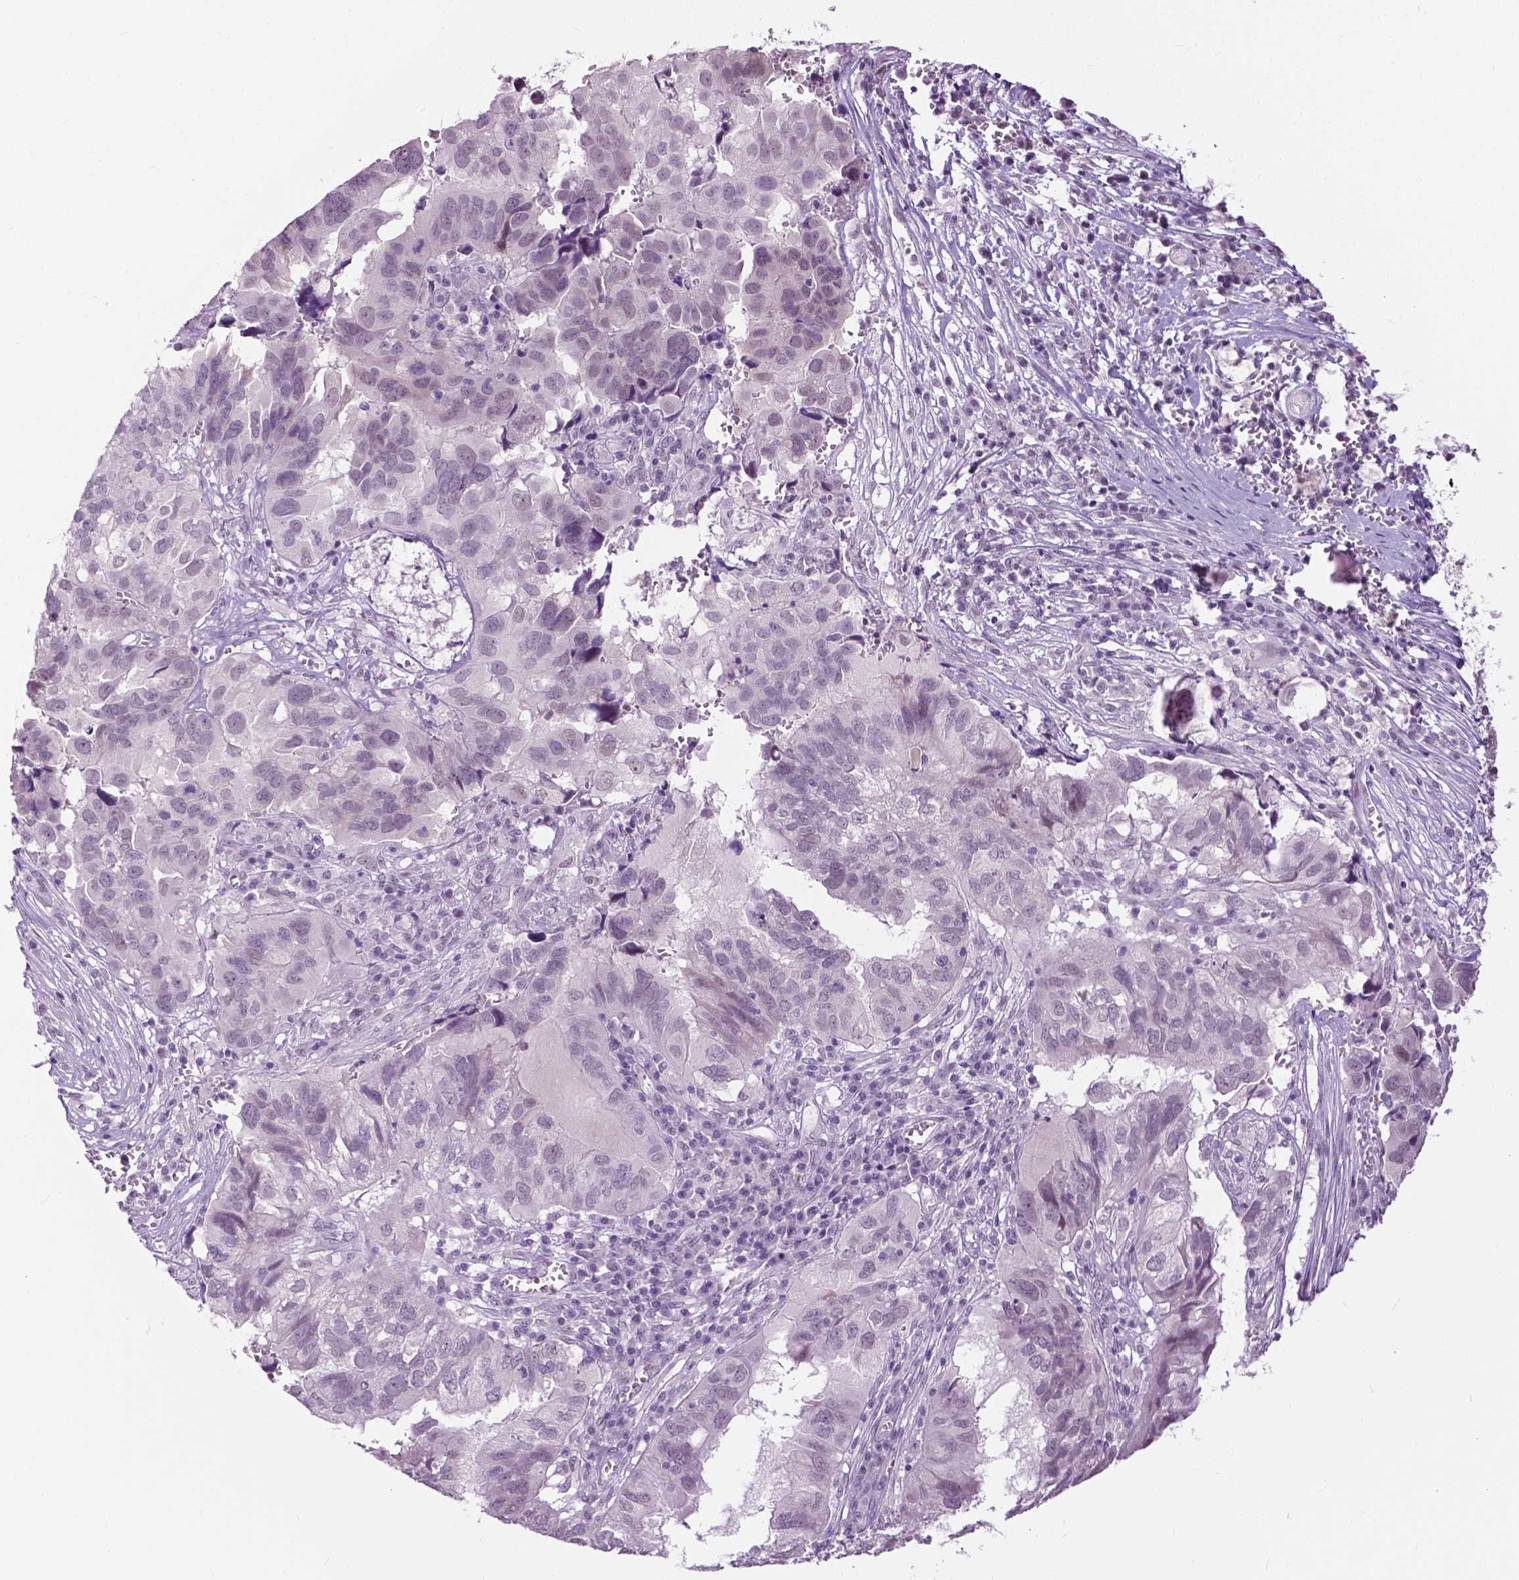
{"staining": {"intensity": "negative", "quantity": "none", "location": "none"}, "tissue": "ovarian cancer", "cell_type": "Tumor cells", "image_type": "cancer", "snomed": [{"axis": "morphology", "description": "Cystadenocarcinoma, serous, NOS"}, {"axis": "topography", "description": "Ovary"}], "caption": "Histopathology image shows no significant protein staining in tumor cells of ovarian cancer.", "gene": "GPR37L1", "patient": {"sex": "female", "age": 79}}